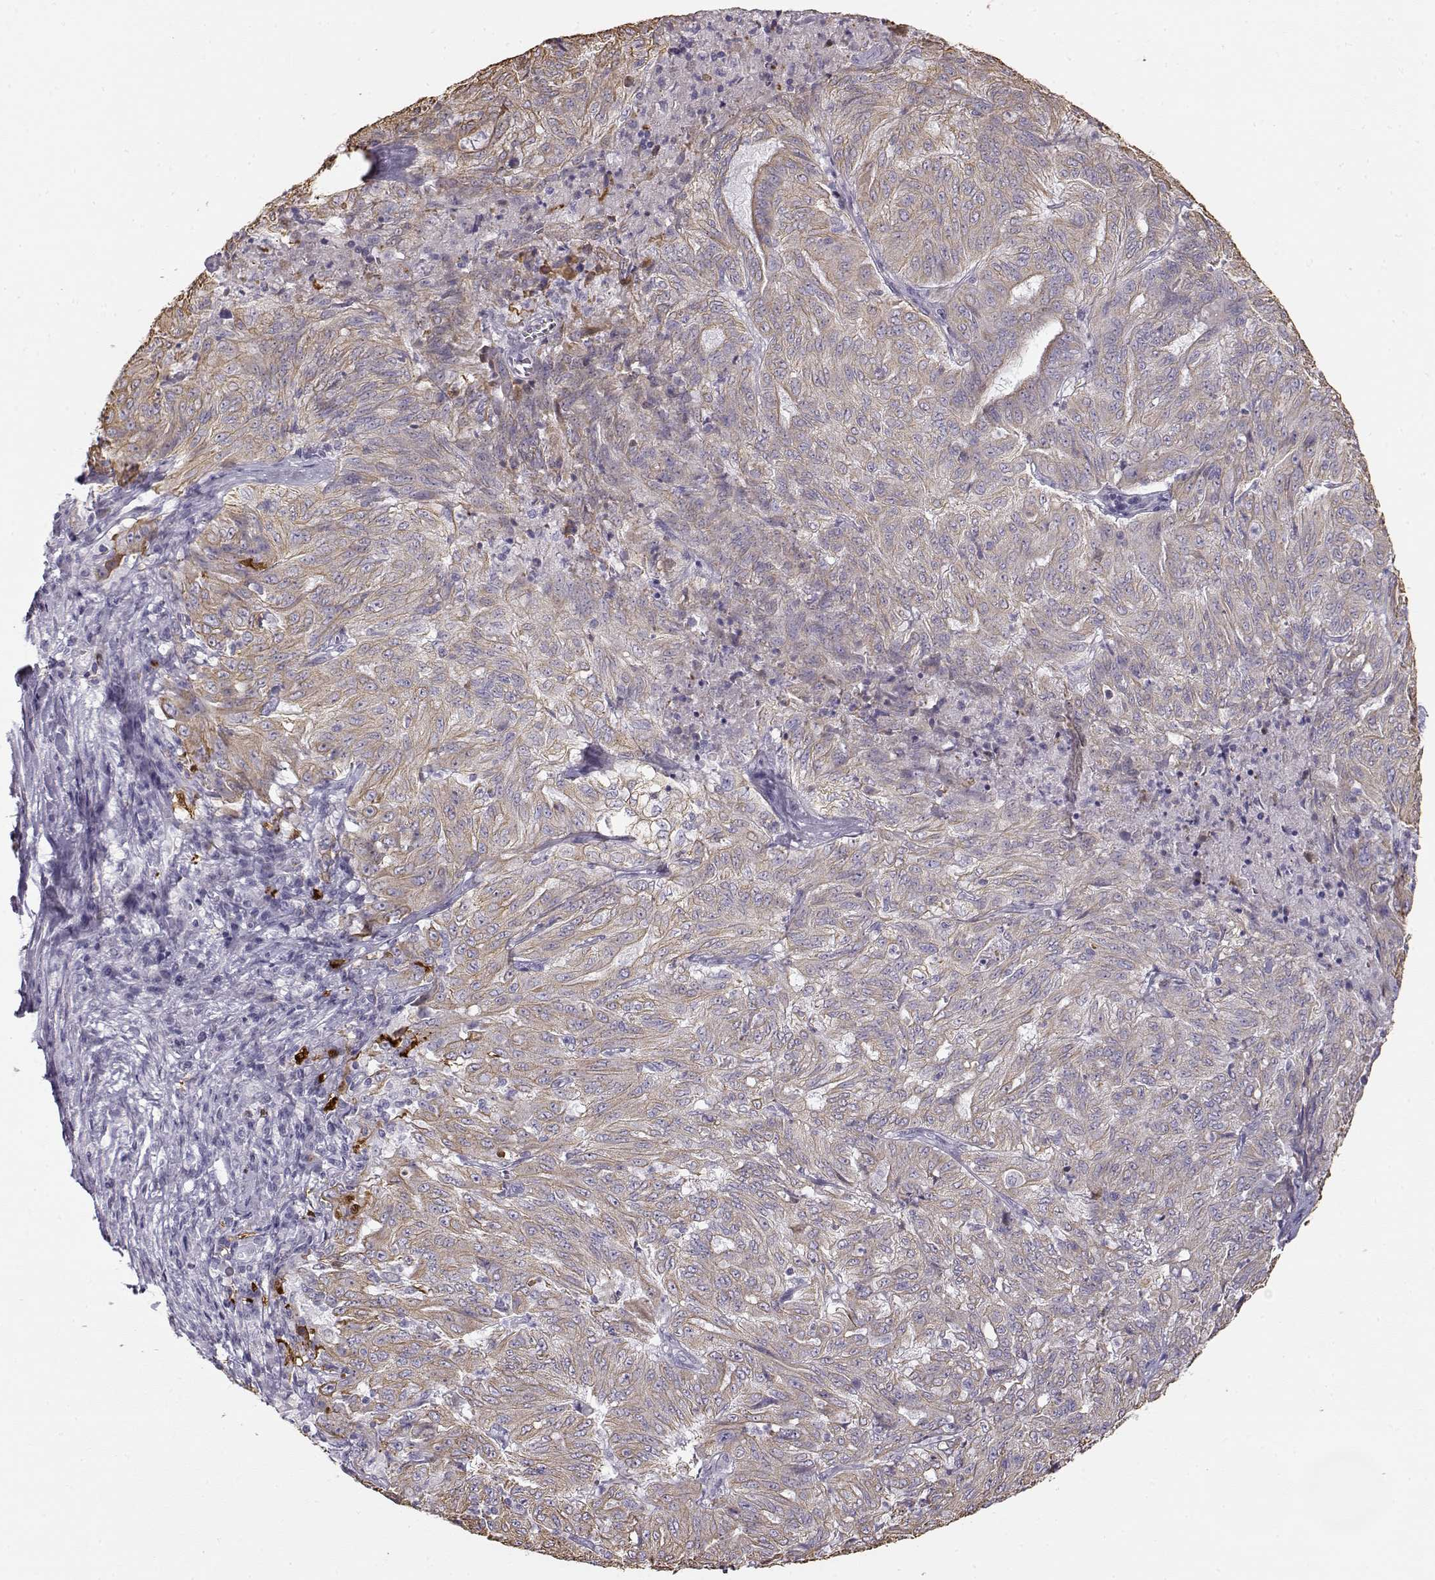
{"staining": {"intensity": "weak", "quantity": ">75%", "location": "cytoplasmic/membranous"}, "tissue": "pancreatic cancer", "cell_type": "Tumor cells", "image_type": "cancer", "snomed": [{"axis": "morphology", "description": "Adenocarcinoma, NOS"}, {"axis": "topography", "description": "Pancreas"}], "caption": "The photomicrograph exhibits immunohistochemical staining of pancreatic adenocarcinoma. There is weak cytoplasmic/membranous staining is seen in approximately >75% of tumor cells. Using DAB (brown) and hematoxylin (blue) stains, captured at high magnification using brightfield microscopy.", "gene": "S100B", "patient": {"sex": "male", "age": 63}}